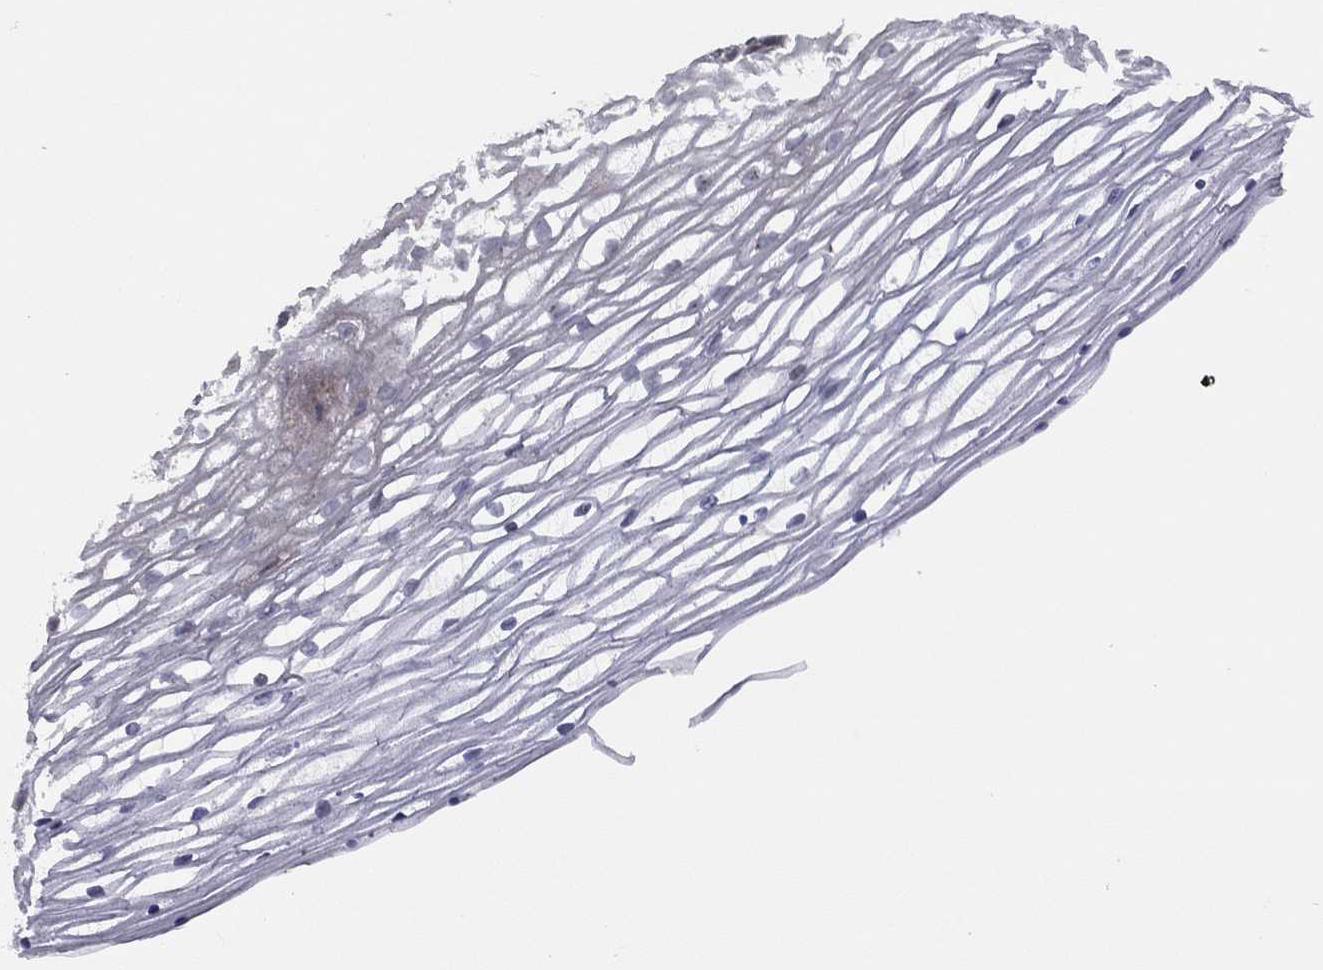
{"staining": {"intensity": "negative", "quantity": "none", "location": "none"}, "tissue": "cervix", "cell_type": "Glandular cells", "image_type": "normal", "snomed": [{"axis": "morphology", "description": "Normal tissue, NOS"}, {"axis": "topography", "description": "Cervix"}], "caption": "IHC of normal human cervix shows no staining in glandular cells.", "gene": "DUSP7", "patient": {"sex": "female", "age": 40}}